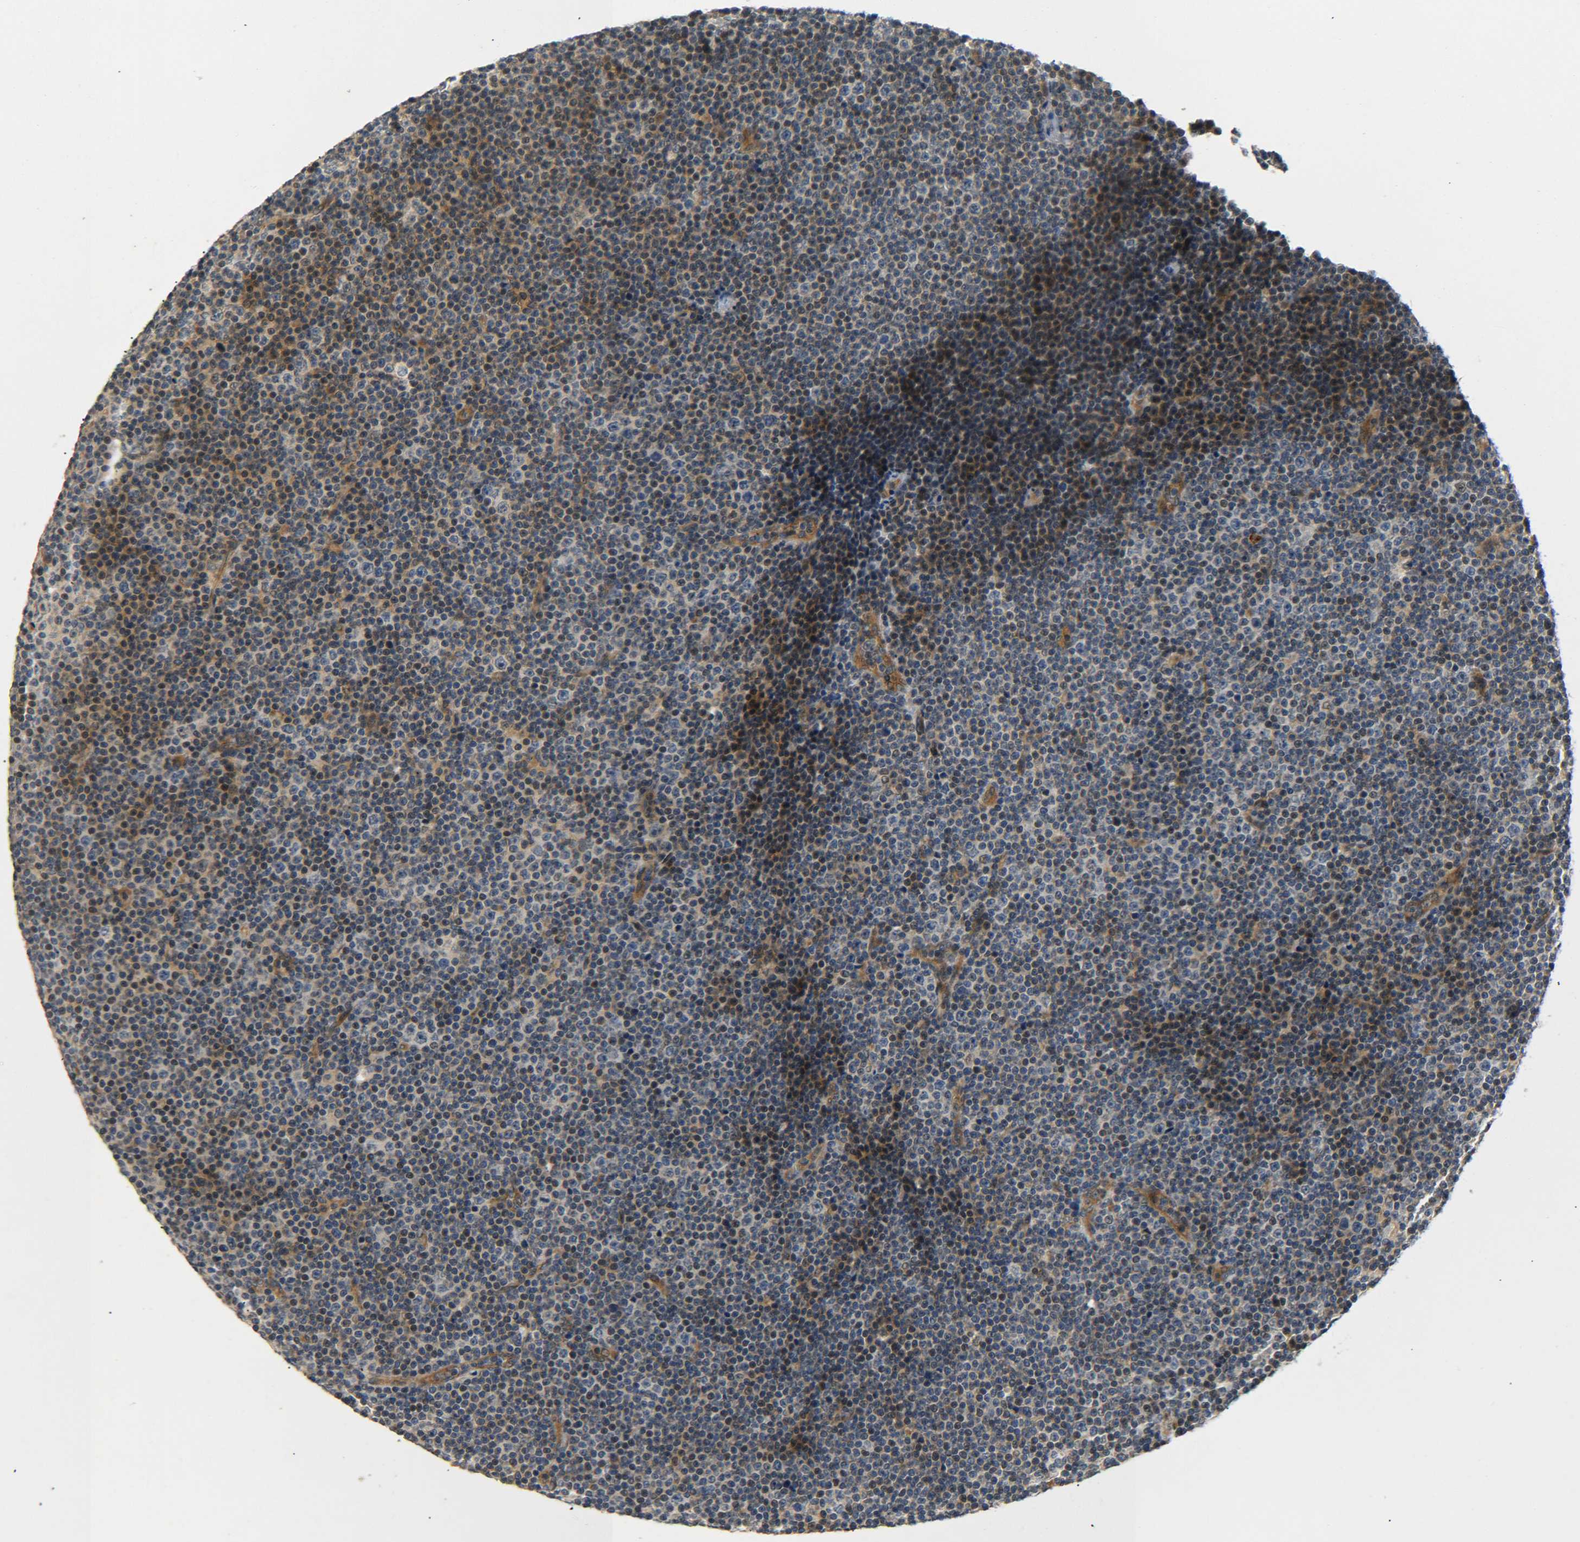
{"staining": {"intensity": "moderate", "quantity": "25%-75%", "location": "cytoplasmic/membranous"}, "tissue": "lymphoma", "cell_type": "Tumor cells", "image_type": "cancer", "snomed": [{"axis": "morphology", "description": "Malignant lymphoma, non-Hodgkin's type, Low grade"}, {"axis": "topography", "description": "Lymph node"}], "caption": "This micrograph reveals immunohistochemistry (IHC) staining of human lymphoma, with medium moderate cytoplasmic/membranous staining in approximately 25%-75% of tumor cells.", "gene": "MEIS1", "patient": {"sex": "female", "age": 67}}